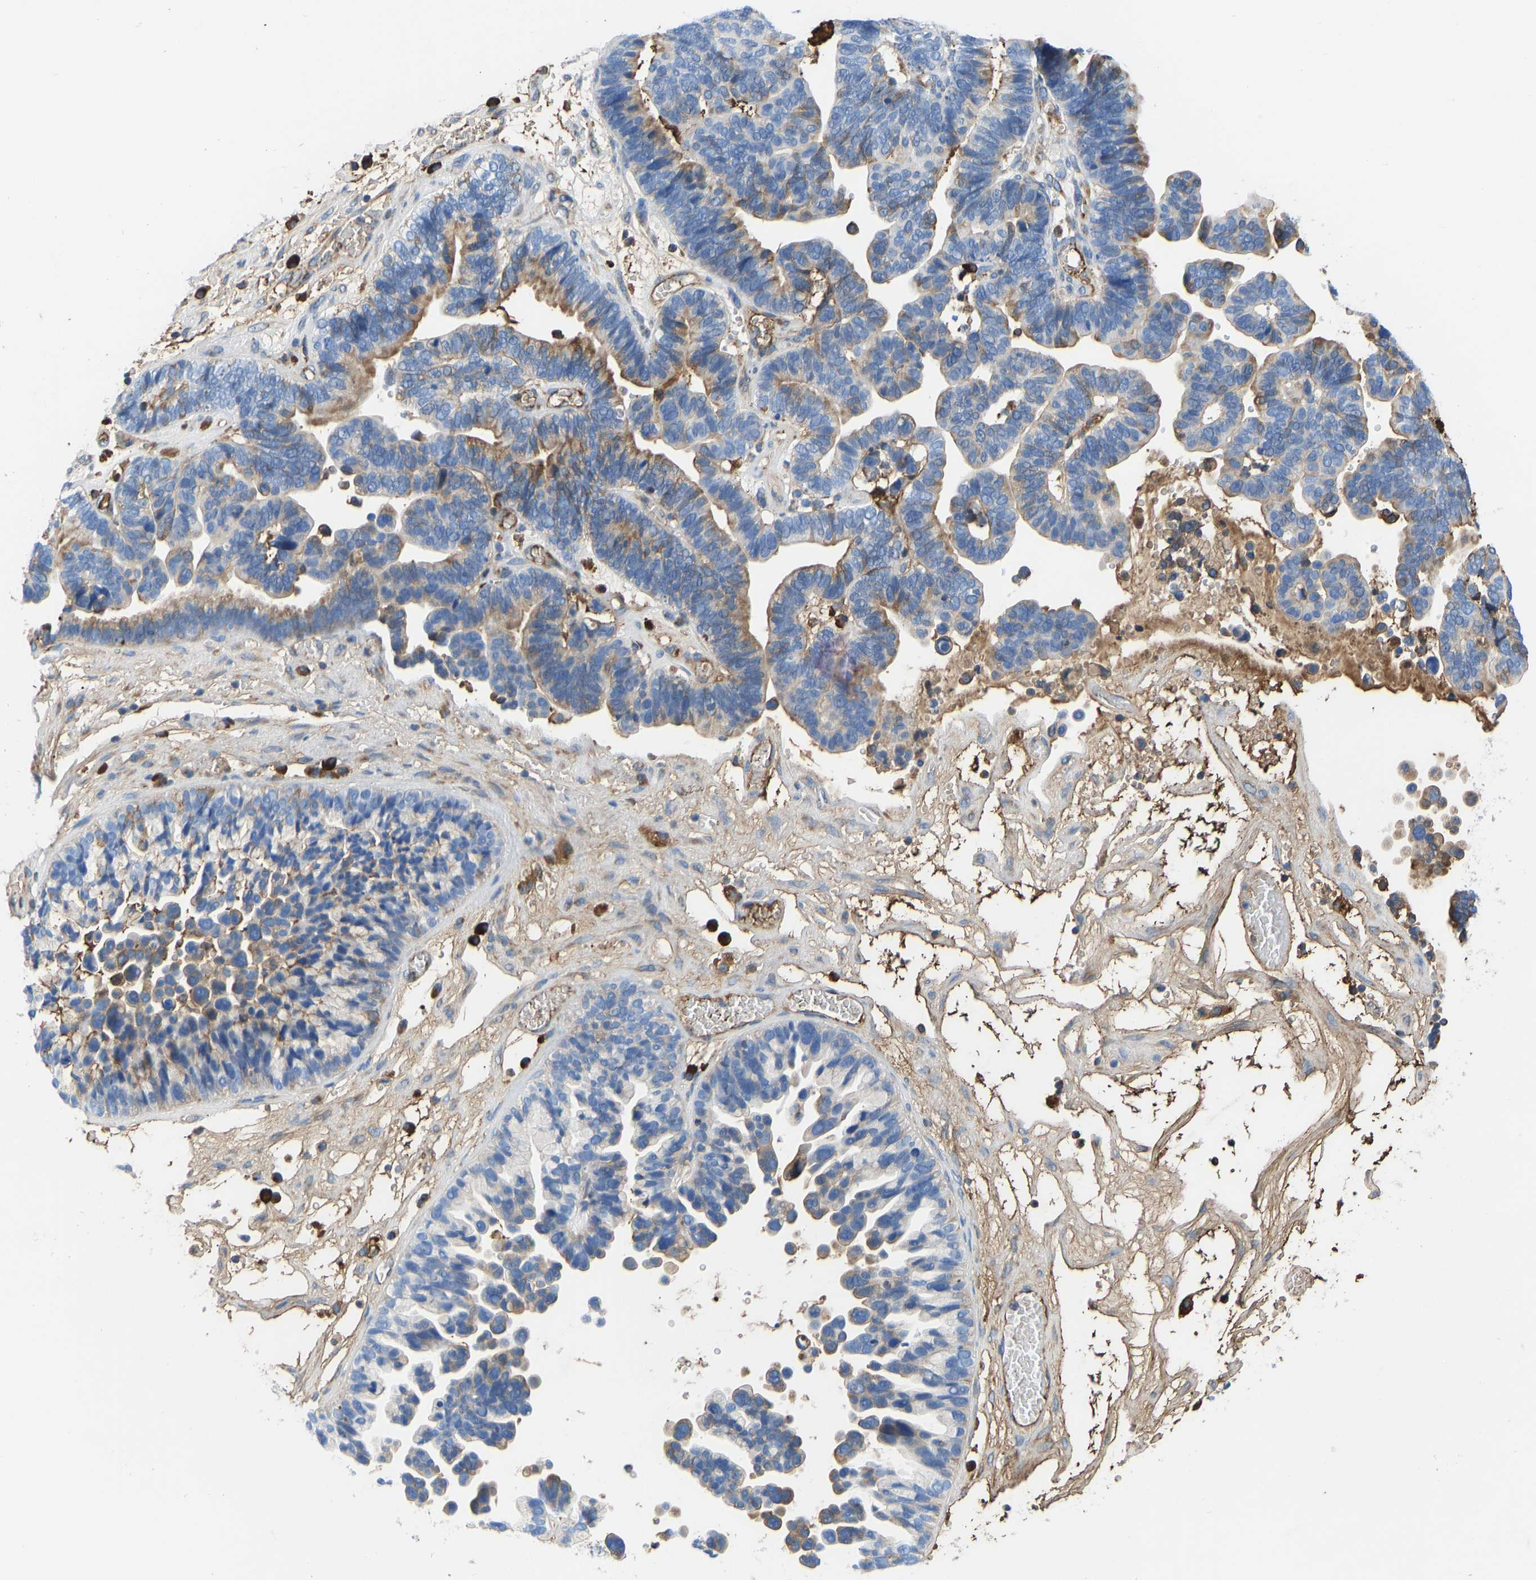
{"staining": {"intensity": "moderate", "quantity": "25%-75%", "location": "cytoplasmic/membranous"}, "tissue": "ovarian cancer", "cell_type": "Tumor cells", "image_type": "cancer", "snomed": [{"axis": "morphology", "description": "Cystadenocarcinoma, serous, NOS"}, {"axis": "topography", "description": "Ovary"}], "caption": "Immunohistochemistry staining of ovarian serous cystadenocarcinoma, which demonstrates medium levels of moderate cytoplasmic/membranous staining in about 25%-75% of tumor cells indicating moderate cytoplasmic/membranous protein expression. The staining was performed using DAB (brown) for protein detection and nuclei were counterstained in hematoxylin (blue).", "gene": "HSPG2", "patient": {"sex": "female", "age": 56}}